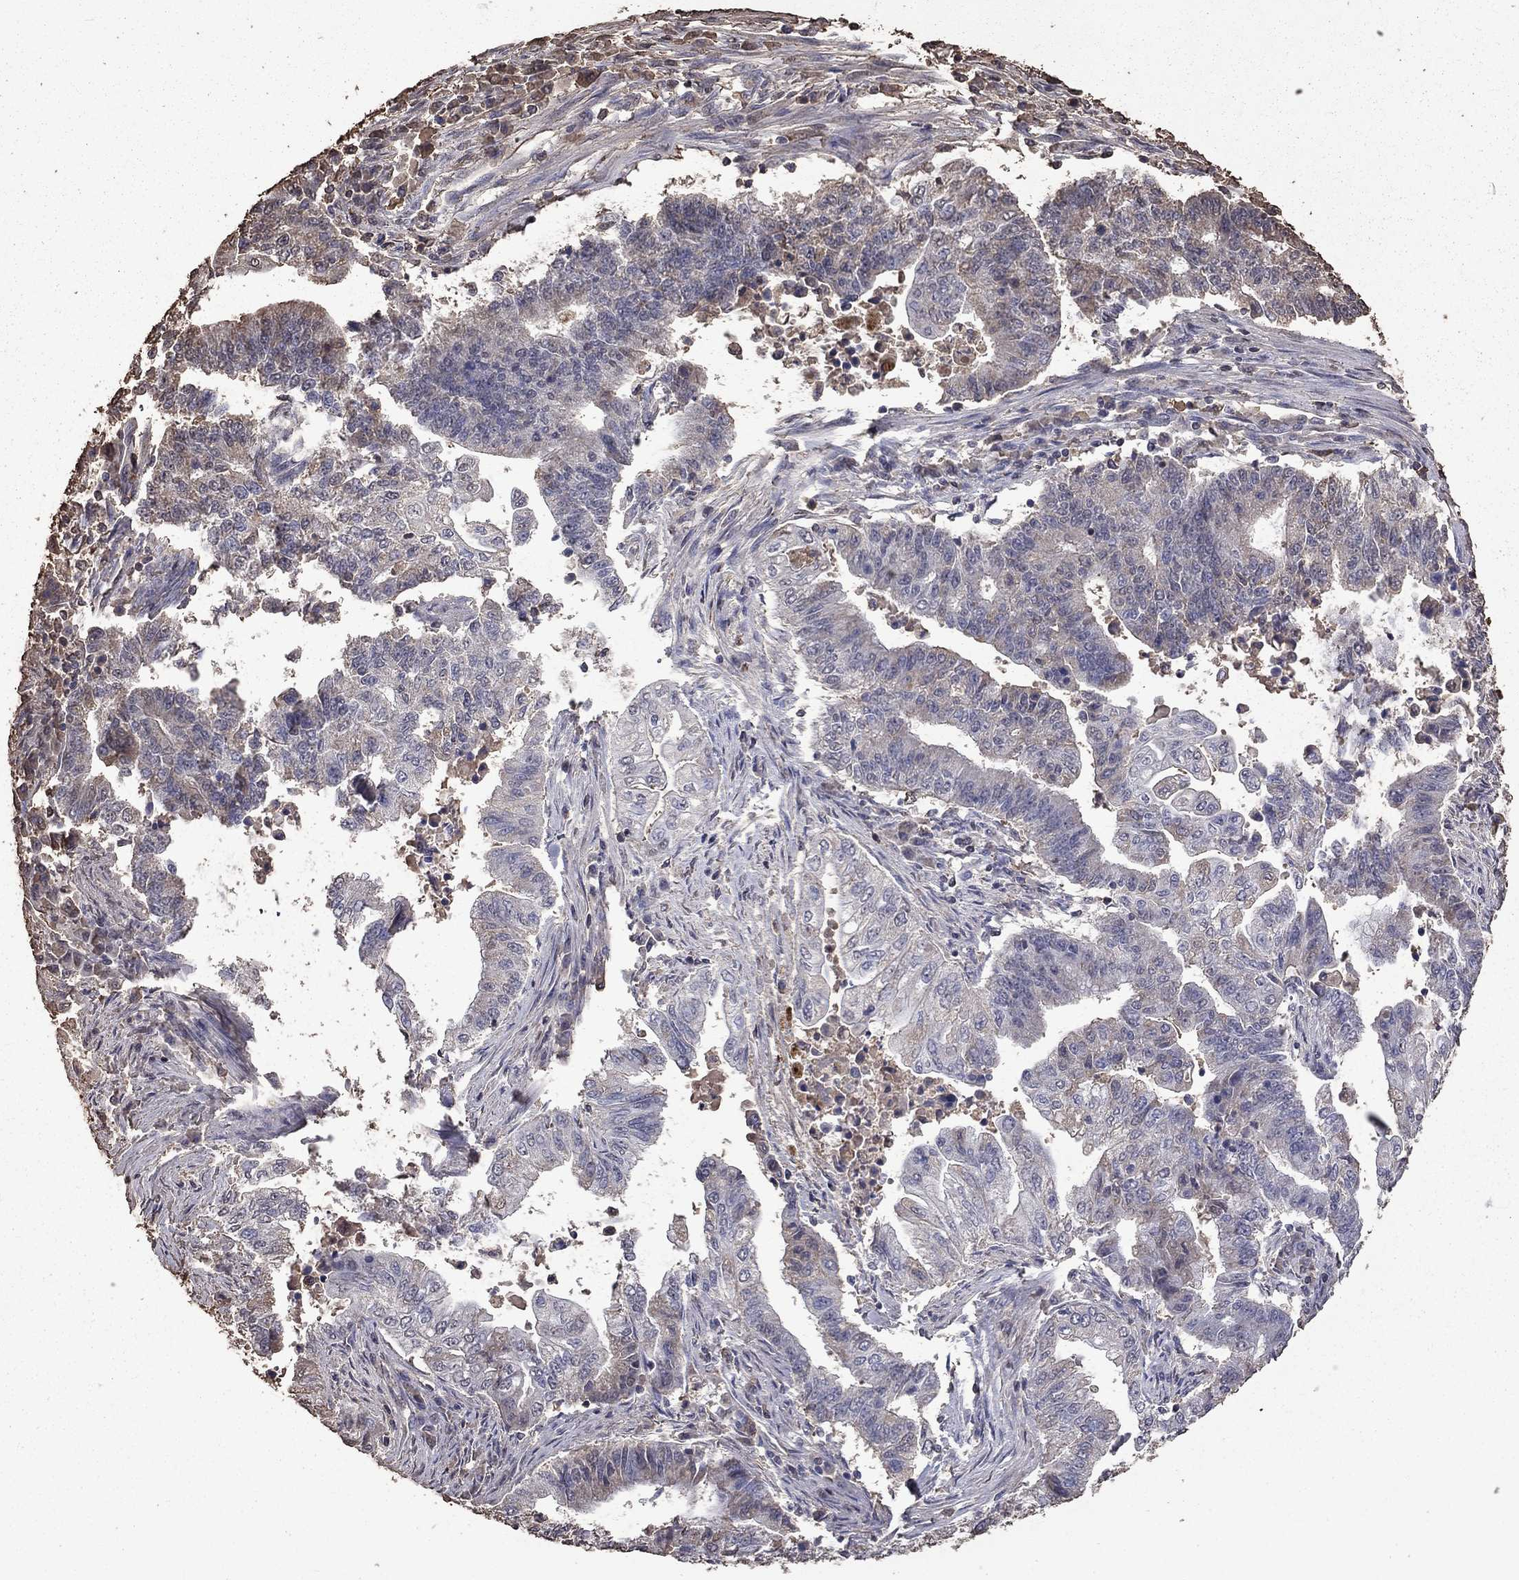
{"staining": {"intensity": "negative", "quantity": "none", "location": "none"}, "tissue": "endometrial cancer", "cell_type": "Tumor cells", "image_type": "cancer", "snomed": [{"axis": "morphology", "description": "Adenocarcinoma, NOS"}, {"axis": "topography", "description": "Uterus"}, {"axis": "topography", "description": "Endometrium"}], "caption": "Tumor cells are negative for protein expression in human endometrial adenocarcinoma.", "gene": "SERPINA5", "patient": {"sex": "female", "age": 54}}